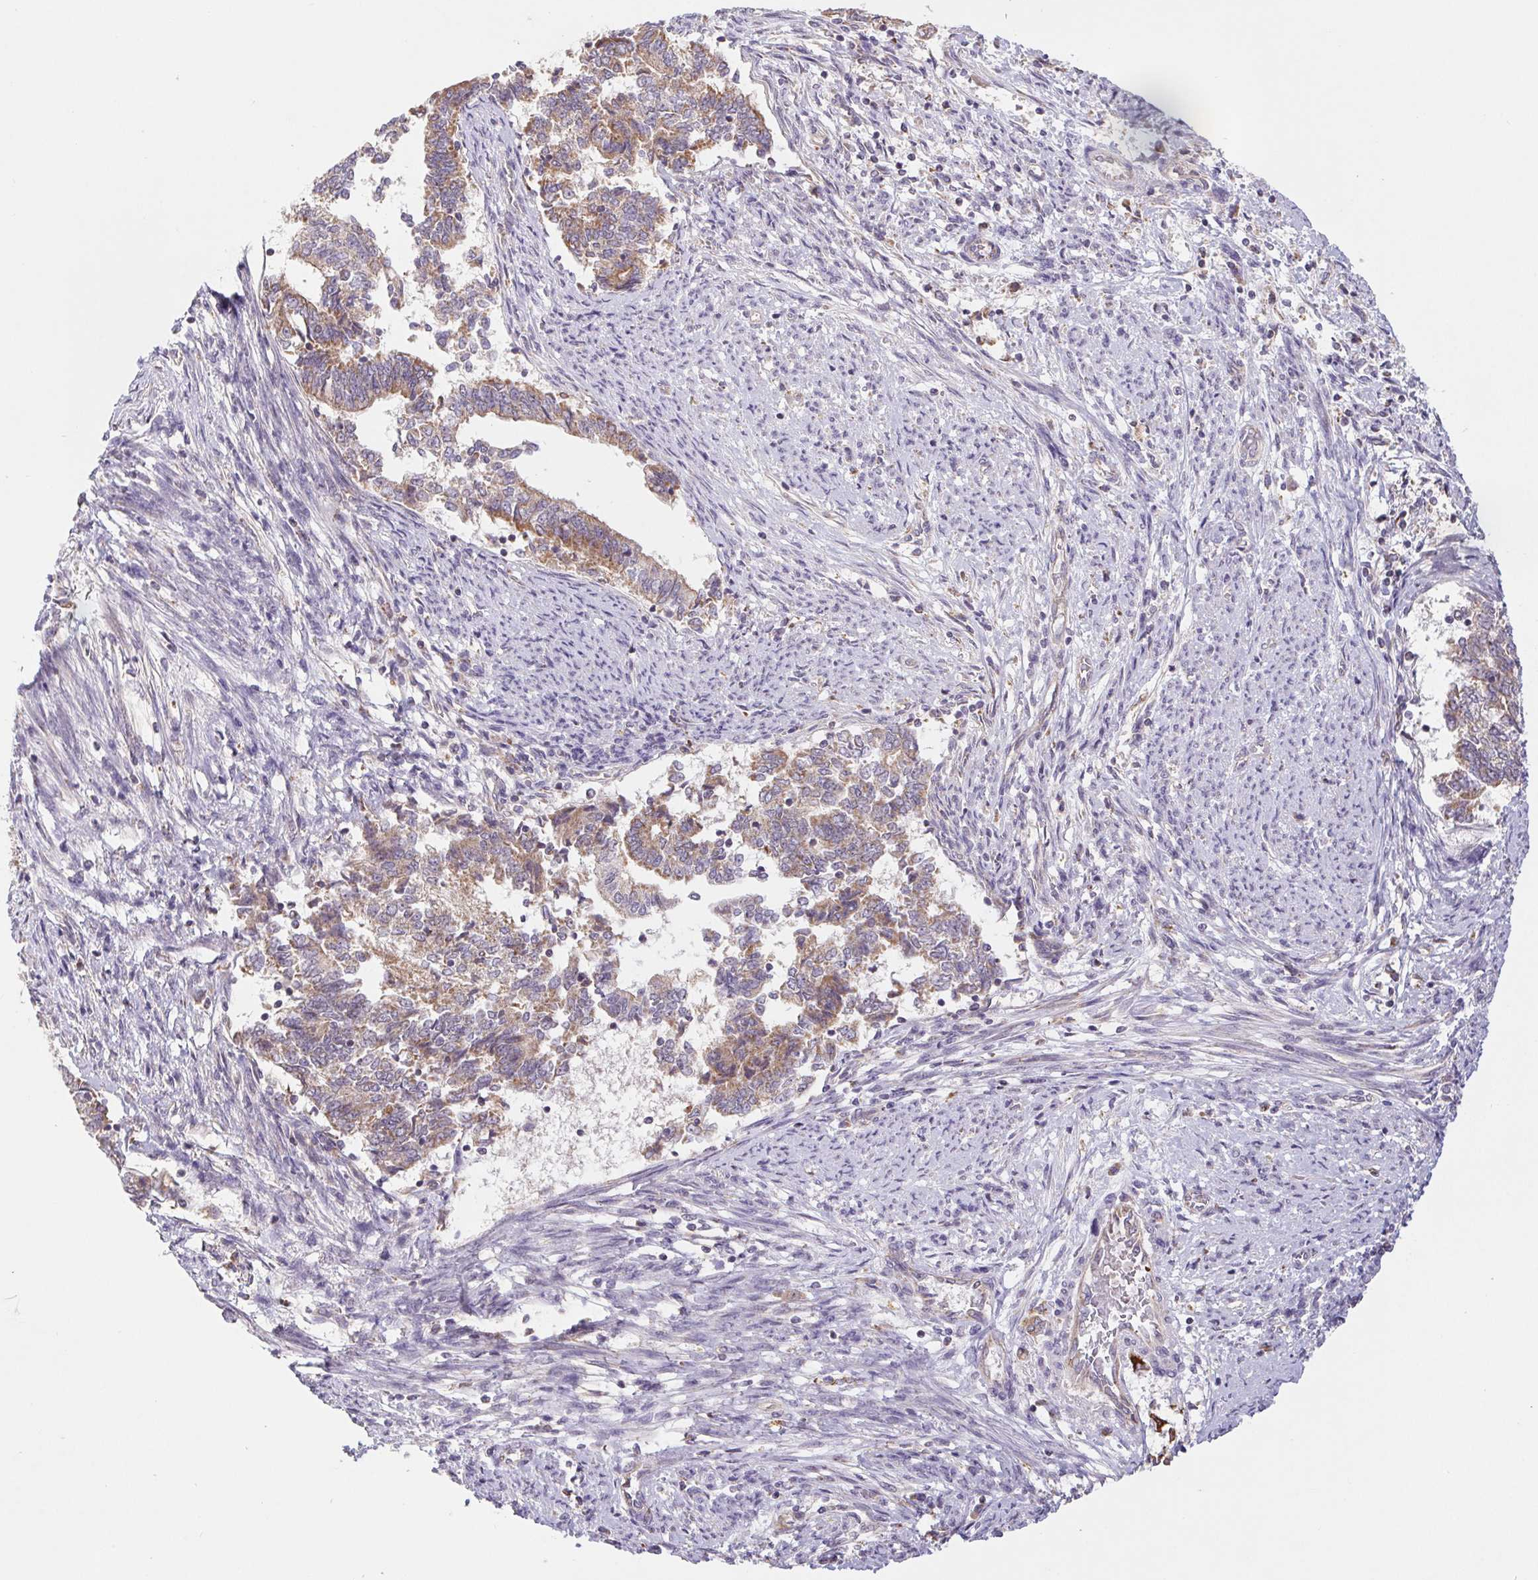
{"staining": {"intensity": "weak", "quantity": "25%-75%", "location": "cytoplasmic/membranous"}, "tissue": "endometrial cancer", "cell_type": "Tumor cells", "image_type": "cancer", "snomed": [{"axis": "morphology", "description": "Adenocarcinoma, NOS"}, {"axis": "topography", "description": "Endometrium"}], "caption": "A photomicrograph of endometrial adenocarcinoma stained for a protein reveals weak cytoplasmic/membranous brown staining in tumor cells.", "gene": "EMC6", "patient": {"sex": "female", "age": 65}}